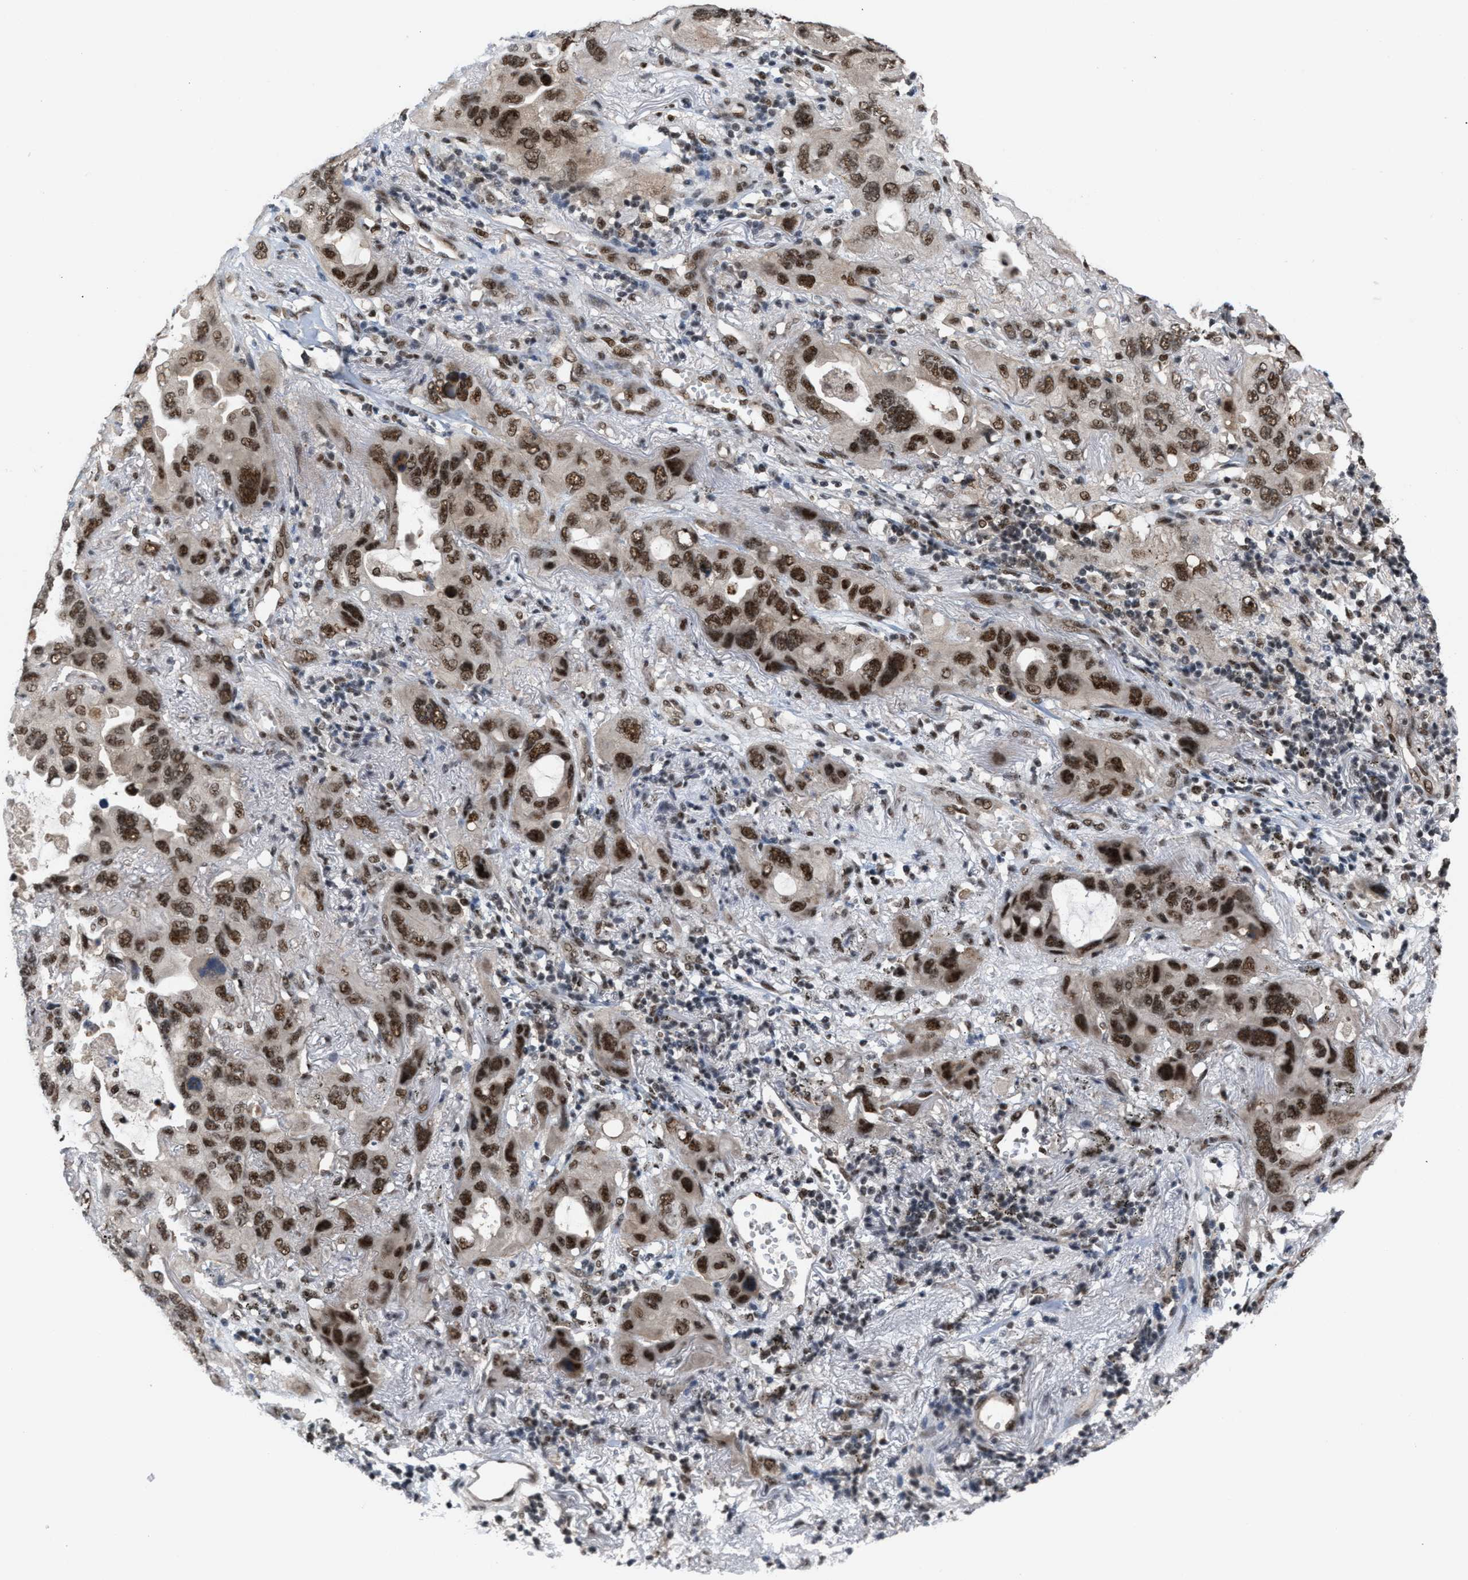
{"staining": {"intensity": "strong", "quantity": ">75%", "location": "nuclear"}, "tissue": "lung cancer", "cell_type": "Tumor cells", "image_type": "cancer", "snomed": [{"axis": "morphology", "description": "Squamous cell carcinoma, NOS"}, {"axis": "topography", "description": "Lung"}], "caption": "IHC (DAB (3,3'-diaminobenzidine)) staining of lung squamous cell carcinoma demonstrates strong nuclear protein expression in approximately >75% of tumor cells.", "gene": "PRPF4", "patient": {"sex": "female", "age": 73}}